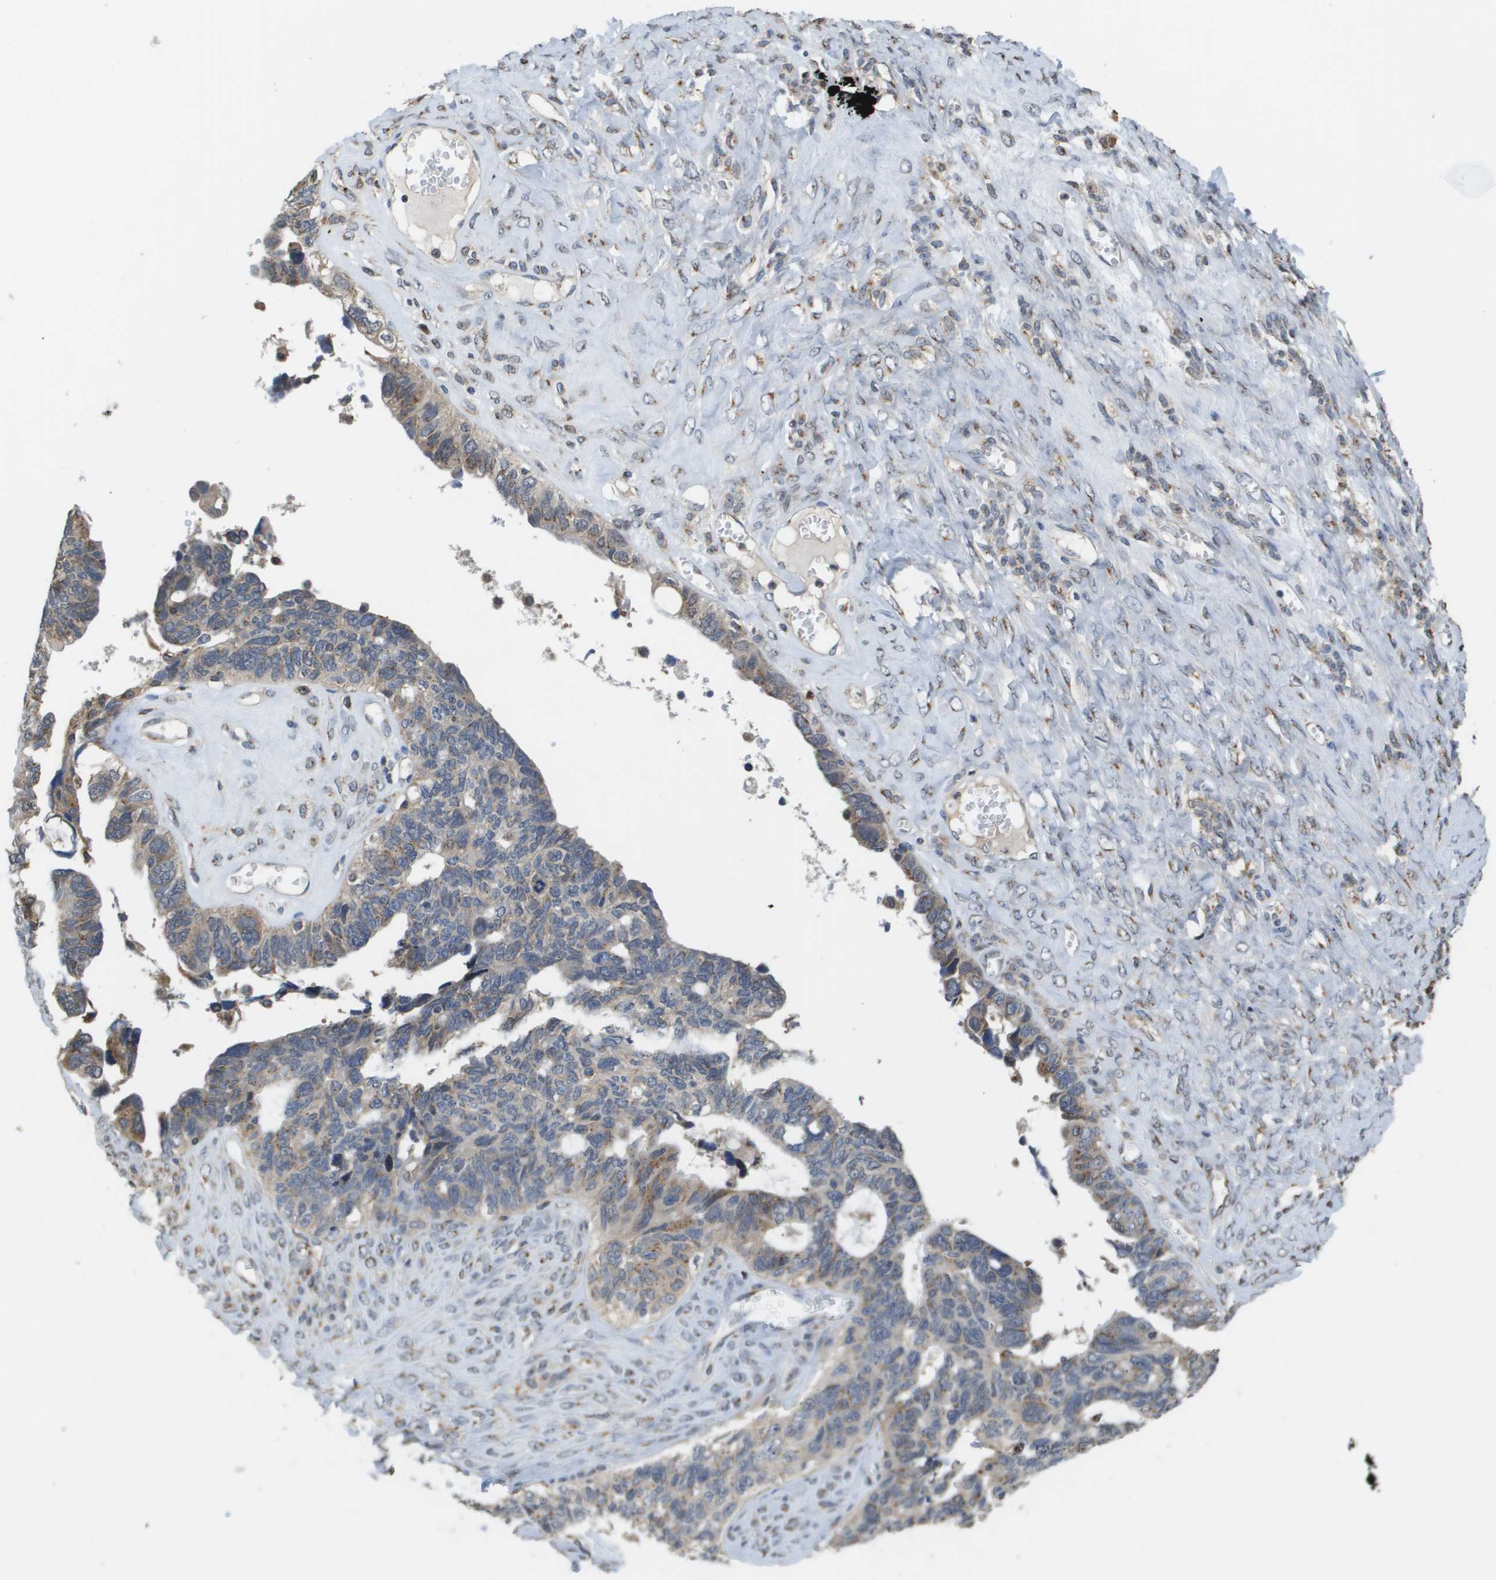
{"staining": {"intensity": "weak", "quantity": "25%-75%", "location": "cytoplasmic/membranous"}, "tissue": "ovarian cancer", "cell_type": "Tumor cells", "image_type": "cancer", "snomed": [{"axis": "morphology", "description": "Cystadenocarcinoma, serous, NOS"}, {"axis": "topography", "description": "Ovary"}], "caption": "High-magnification brightfield microscopy of ovarian serous cystadenocarcinoma stained with DAB (3,3'-diaminobenzidine) (brown) and counterstained with hematoxylin (blue). tumor cells exhibit weak cytoplasmic/membranous expression is identified in about25%-75% of cells.", "gene": "PCK1", "patient": {"sex": "female", "age": 79}}